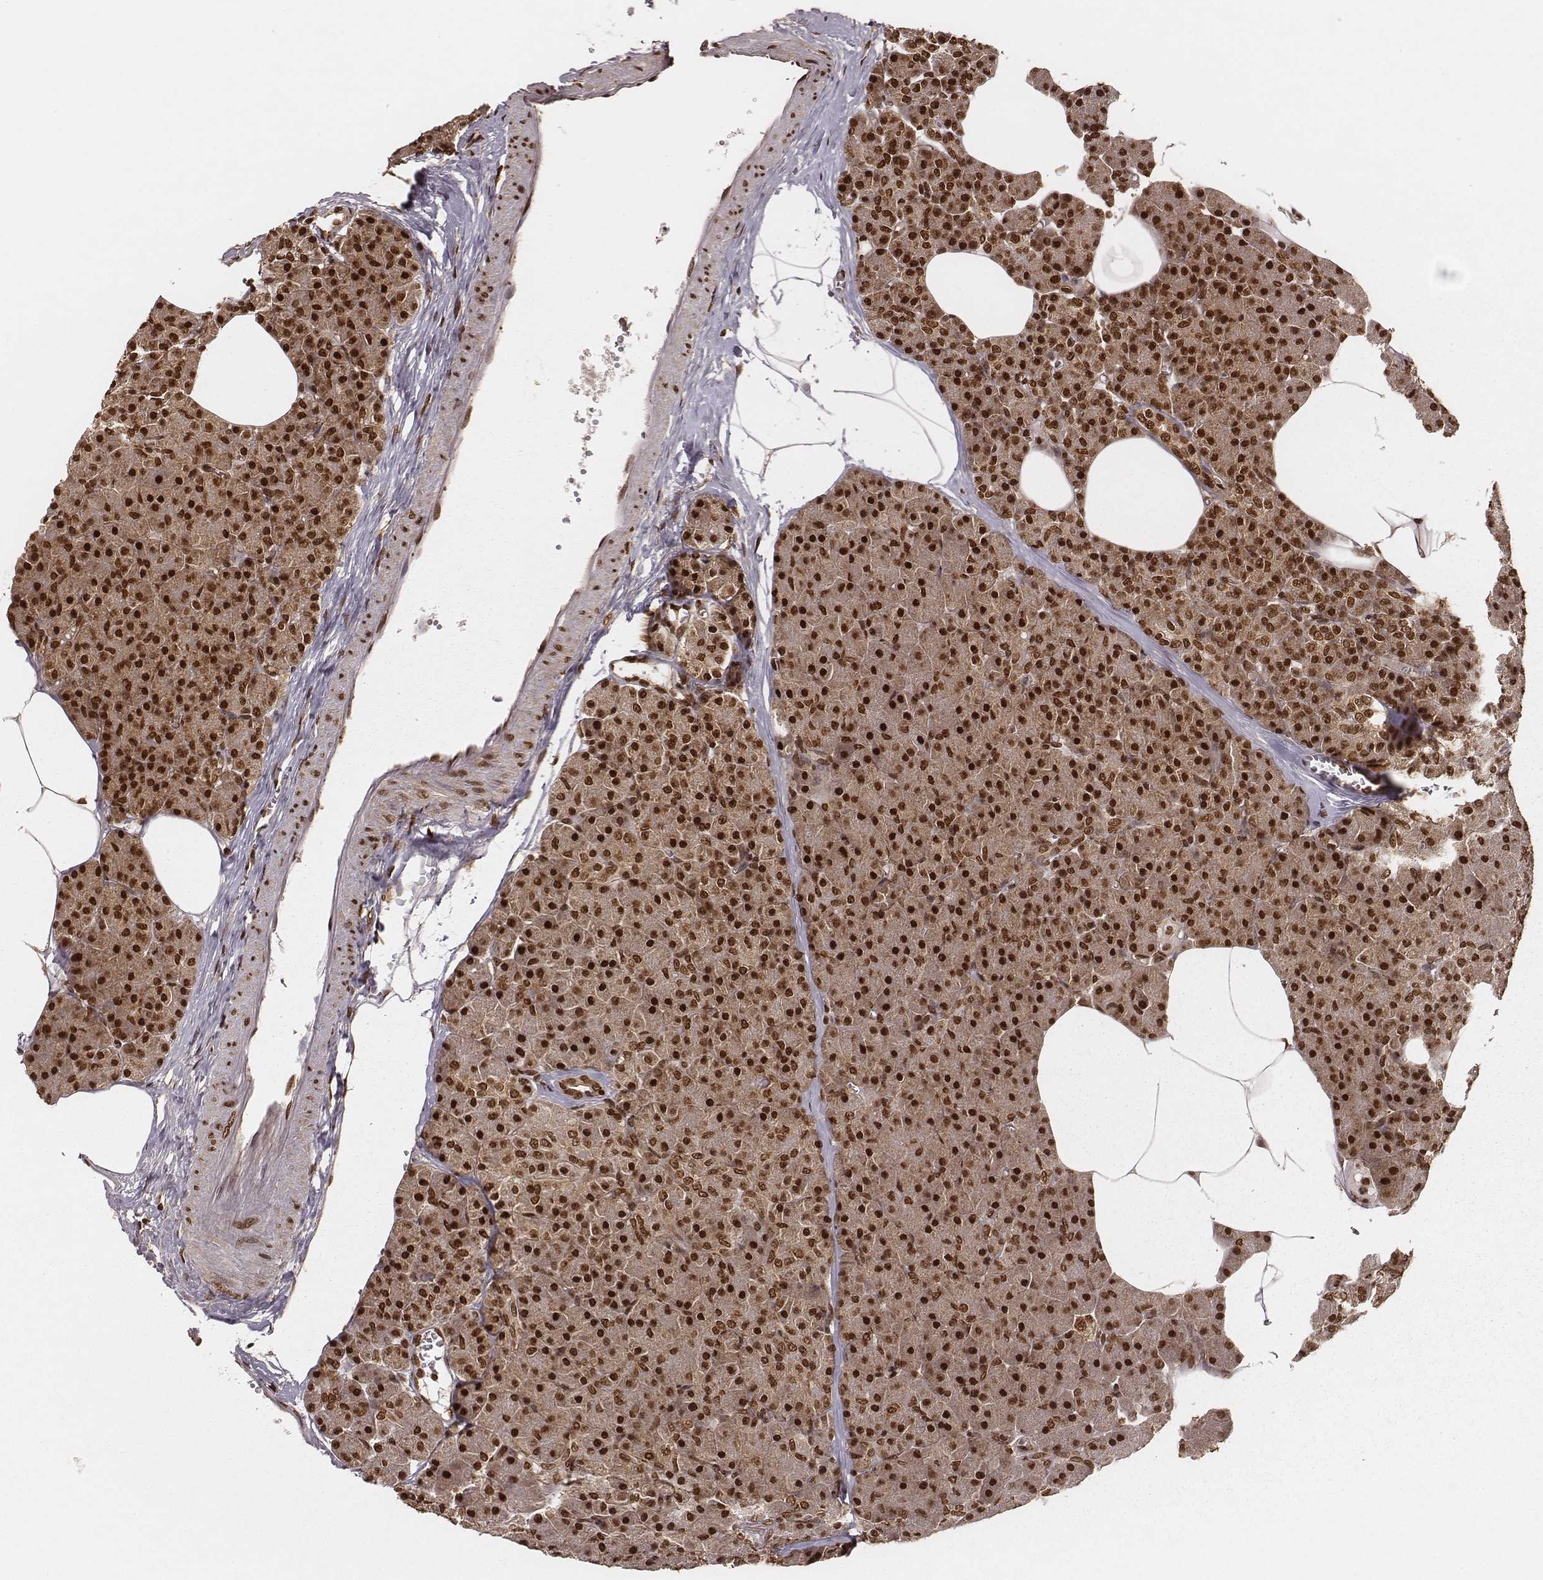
{"staining": {"intensity": "strong", "quantity": ">75%", "location": "cytoplasmic/membranous,nuclear"}, "tissue": "pancreas", "cell_type": "Exocrine glandular cells", "image_type": "normal", "snomed": [{"axis": "morphology", "description": "Normal tissue, NOS"}, {"axis": "topography", "description": "Pancreas"}], "caption": "Benign pancreas displays strong cytoplasmic/membranous,nuclear expression in about >75% of exocrine glandular cells (brown staining indicates protein expression, while blue staining denotes nuclei)..", "gene": "NFX1", "patient": {"sex": "female", "age": 45}}